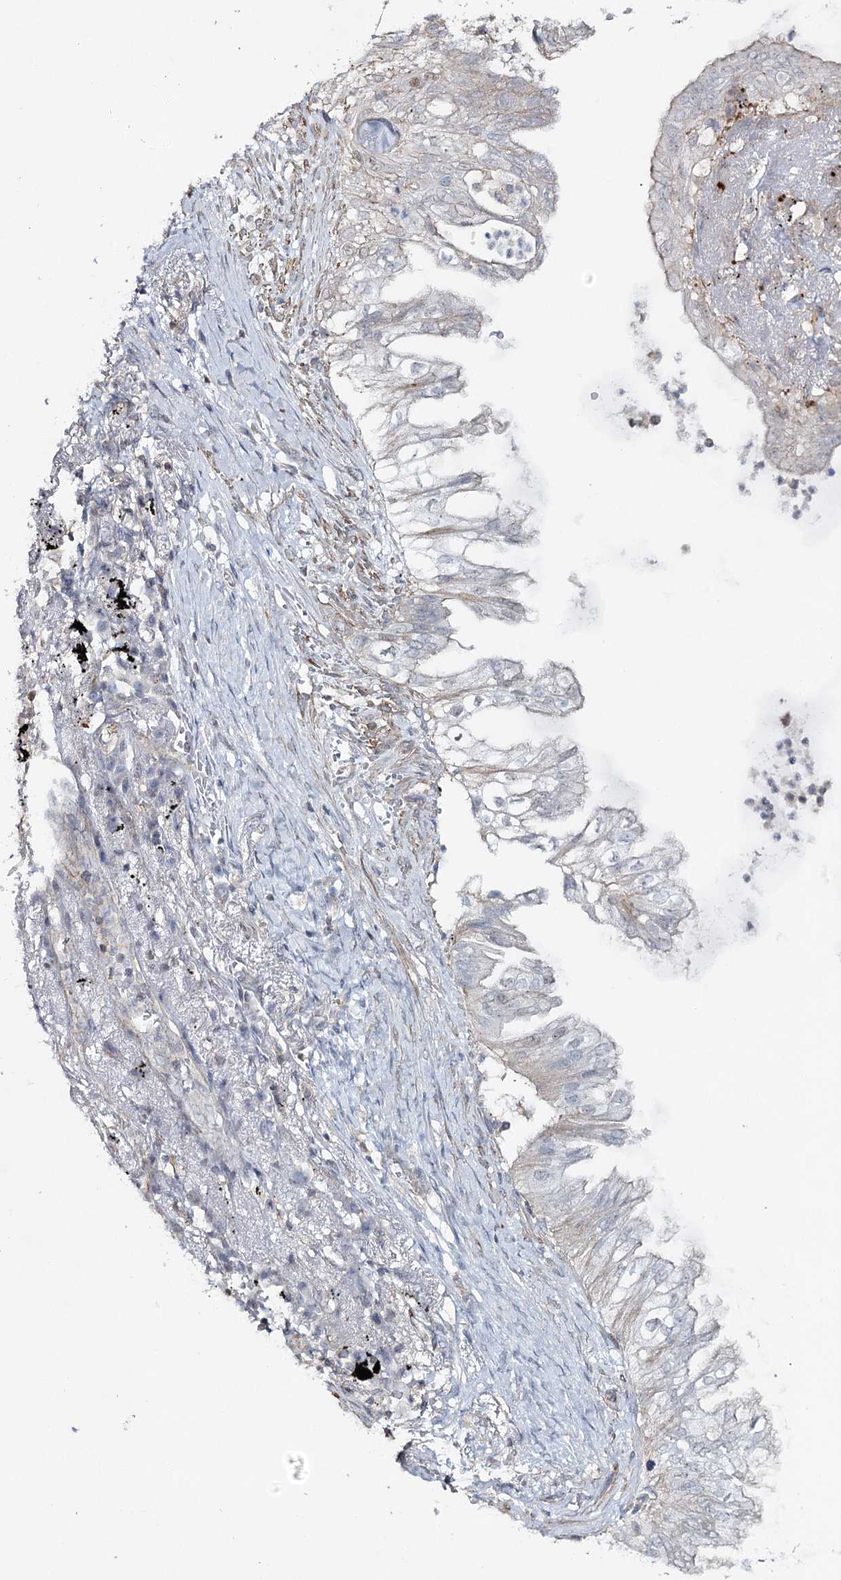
{"staining": {"intensity": "negative", "quantity": "none", "location": "none"}, "tissue": "lung cancer", "cell_type": "Tumor cells", "image_type": "cancer", "snomed": [{"axis": "morphology", "description": "Adenocarcinoma, NOS"}, {"axis": "topography", "description": "Lung"}], "caption": "IHC image of neoplastic tissue: human lung cancer (adenocarcinoma) stained with DAB reveals no significant protein staining in tumor cells. Nuclei are stained in blue.", "gene": "ZC3H8", "patient": {"sex": "female", "age": 70}}